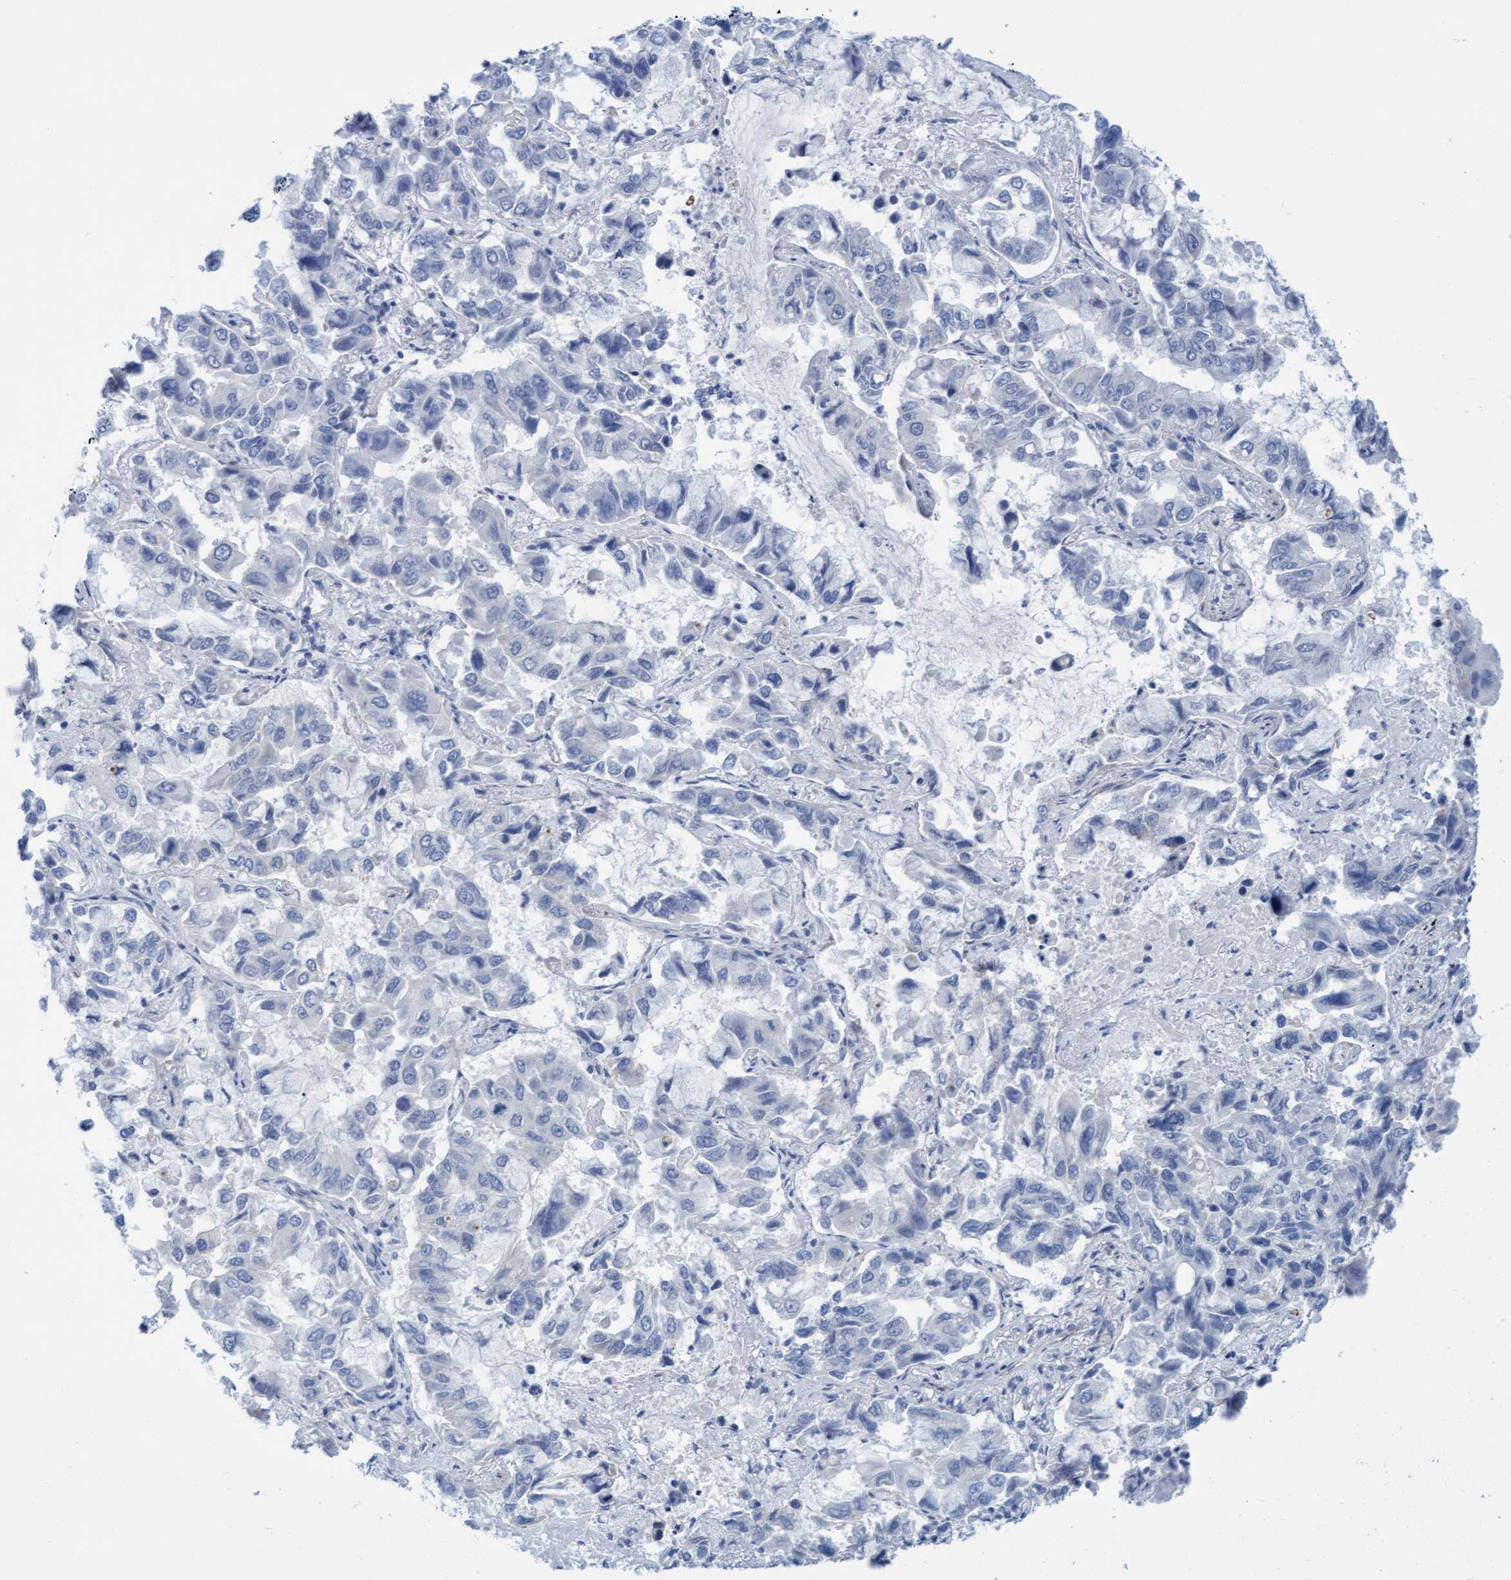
{"staining": {"intensity": "negative", "quantity": "none", "location": "none"}, "tissue": "lung cancer", "cell_type": "Tumor cells", "image_type": "cancer", "snomed": [{"axis": "morphology", "description": "Adenocarcinoma, NOS"}, {"axis": "topography", "description": "Lung"}], "caption": "Tumor cells are negative for brown protein staining in lung adenocarcinoma. (DAB (3,3'-diaminobenzidine) IHC, high magnification).", "gene": "MTFR1", "patient": {"sex": "male", "age": 64}}